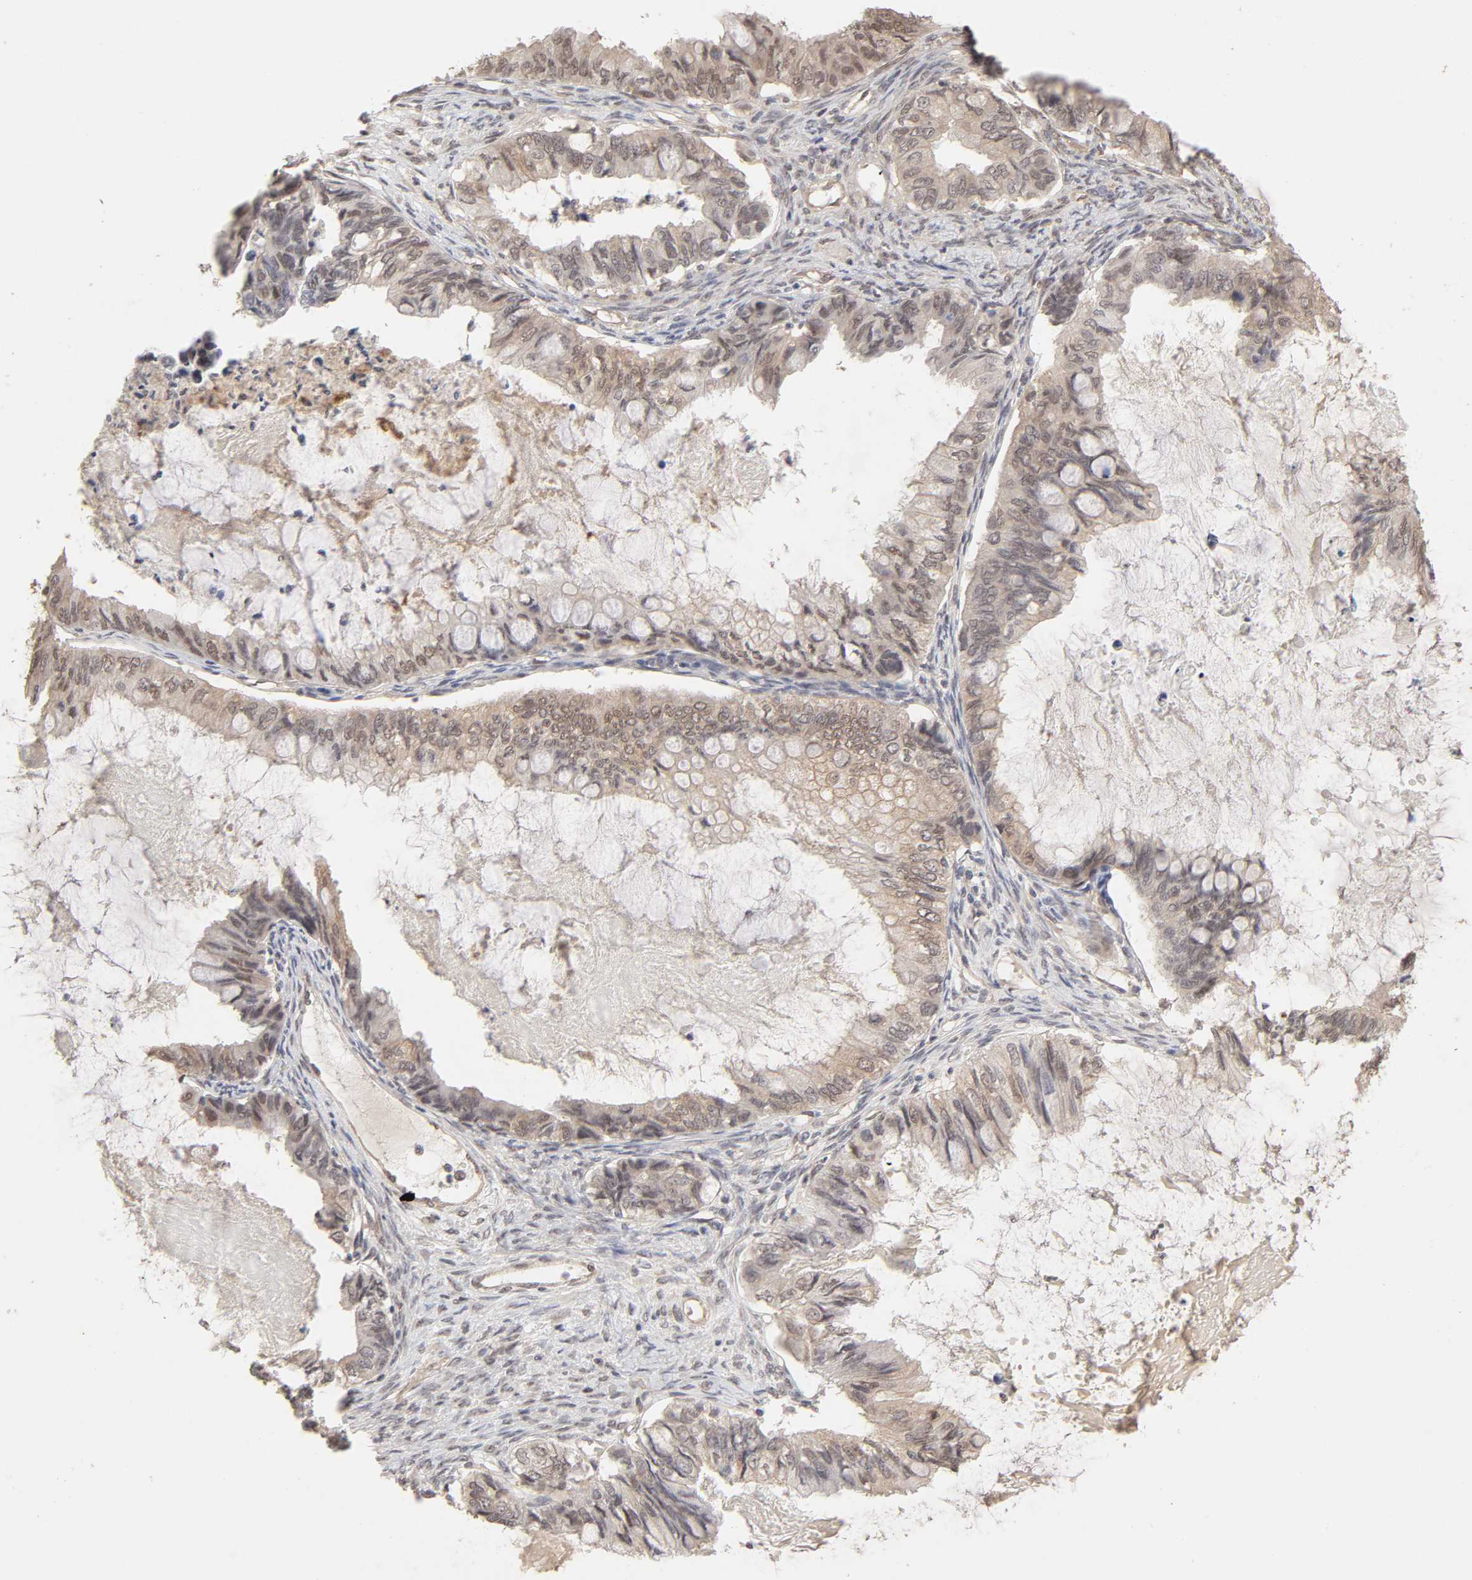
{"staining": {"intensity": "weak", "quantity": "25%-75%", "location": "cytoplasmic/membranous"}, "tissue": "ovarian cancer", "cell_type": "Tumor cells", "image_type": "cancer", "snomed": [{"axis": "morphology", "description": "Cystadenocarcinoma, mucinous, NOS"}, {"axis": "topography", "description": "Ovary"}], "caption": "An image of mucinous cystadenocarcinoma (ovarian) stained for a protein exhibits weak cytoplasmic/membranous brown staining in tumor cells.", "gene": "MAPK1", "patient": {"sex": "female", "age": 80}}